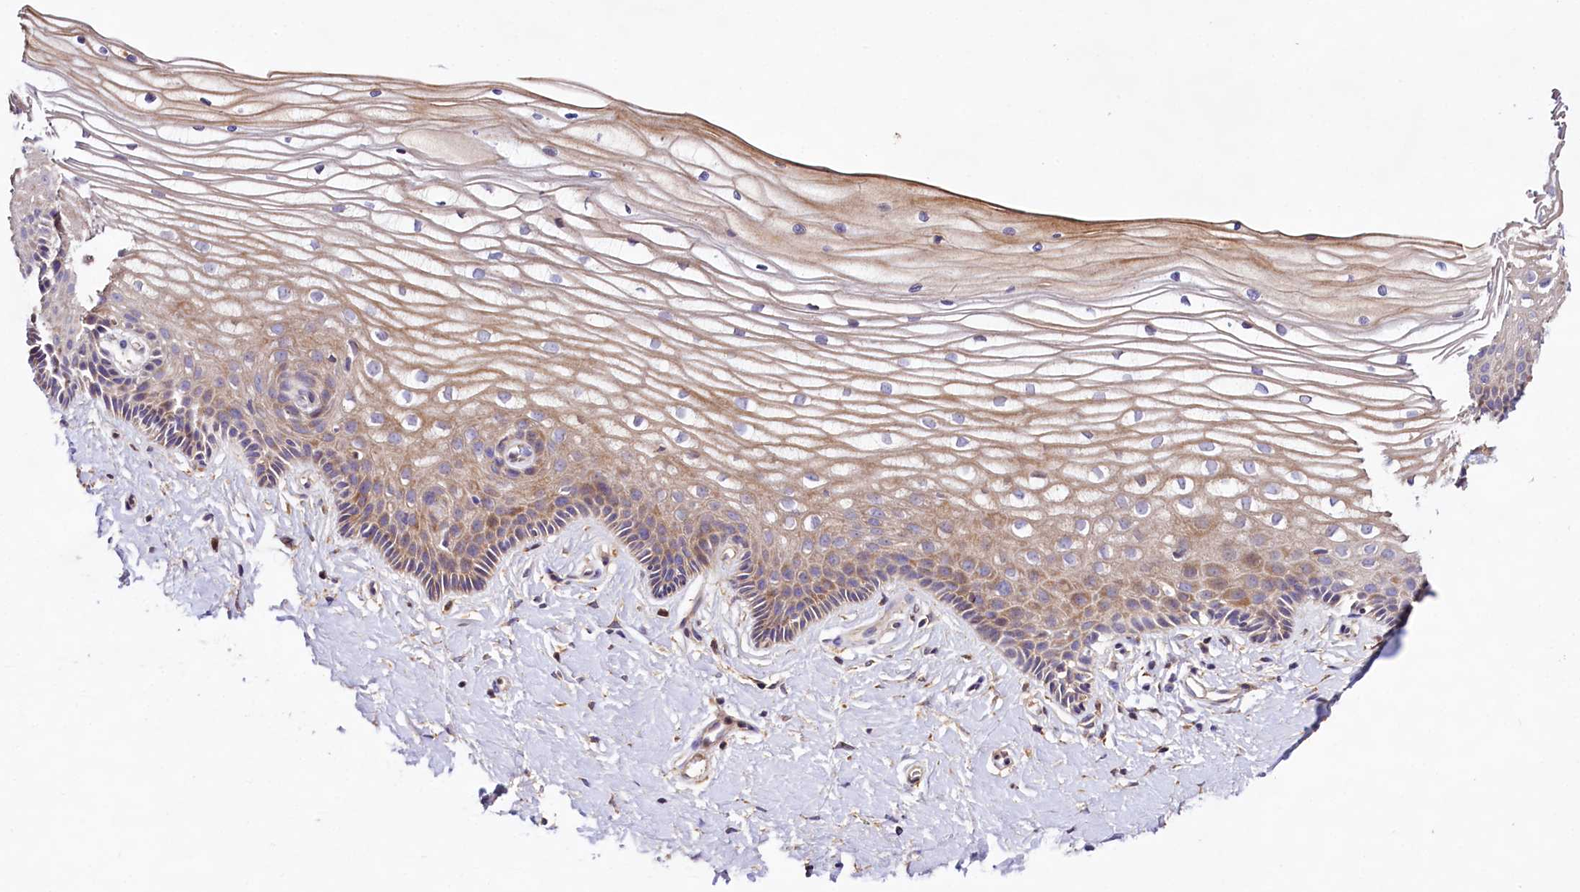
{"staining": {"intensity": "moderate", "quantity": "25%-75%", "location": "cytoplasmic/membranous"}, "tissue": "vagina", "cell_type": "Squamous epithelial cells", "image_type": "normal", "snomed": [{"axis": "morphology", "description": "Normal tissue, NOS"}, {"axis": "topography", "description": "Vagina"}, {"axis": "topography", "description": "Cervix"}], "caption": "This photomicrograph exhibits unremarkable vagina stained with immunohistochemistry (IHC) to label a protein in brown. The cytoplasmic/membranous of squamous epithelial cells show moderate positivity for the protein. Nuclei are counter-stained blue.", "gene": "DMXL2", "patient": {"sex": "female", "age": 40}}